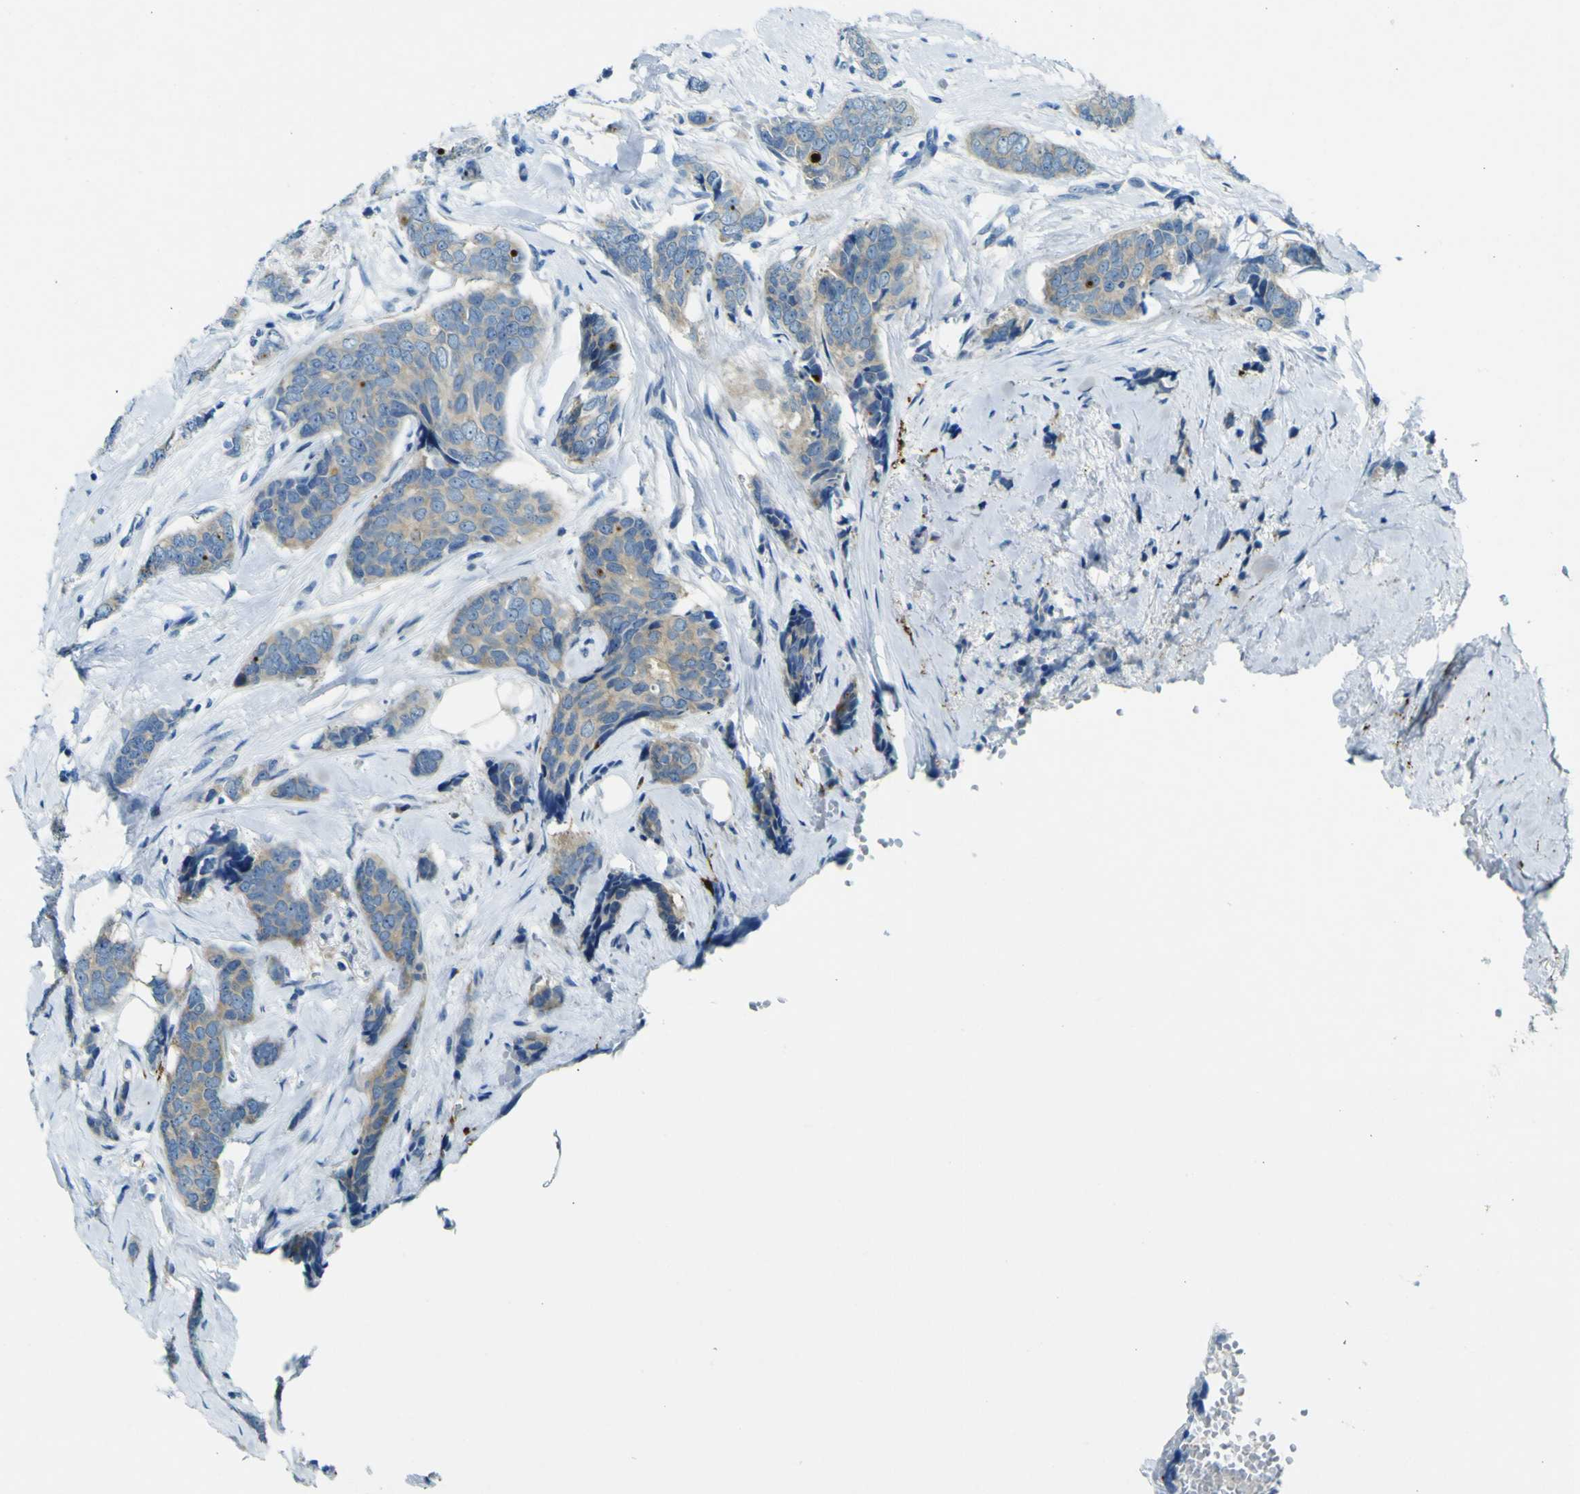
{"staining": {"intensity": "moderate", "quantity": "25%-75%", "location": "cytoplasmic/membranous"}, "tissue": "breast cancer", "cell_type": "Tumor cells", "image_type": "cancer", "snomed": [{"axis": "morphology", "description": "Lobular carcinoma"}, {"axis": "topography", "description": "Skin"}, {"axis": "topography", "description": "Breast"}], "caption": "Immunohistochemistry micrograph of human lobular carcinoma (breast) stained for a protein (brown), which exhibits medium levels of moderate cytoplasmic/membranous positivity in approximately 25%-75% of tumor cells.", "gene": "SORCS1", "patient": {"sex": "female", "age": 46}}